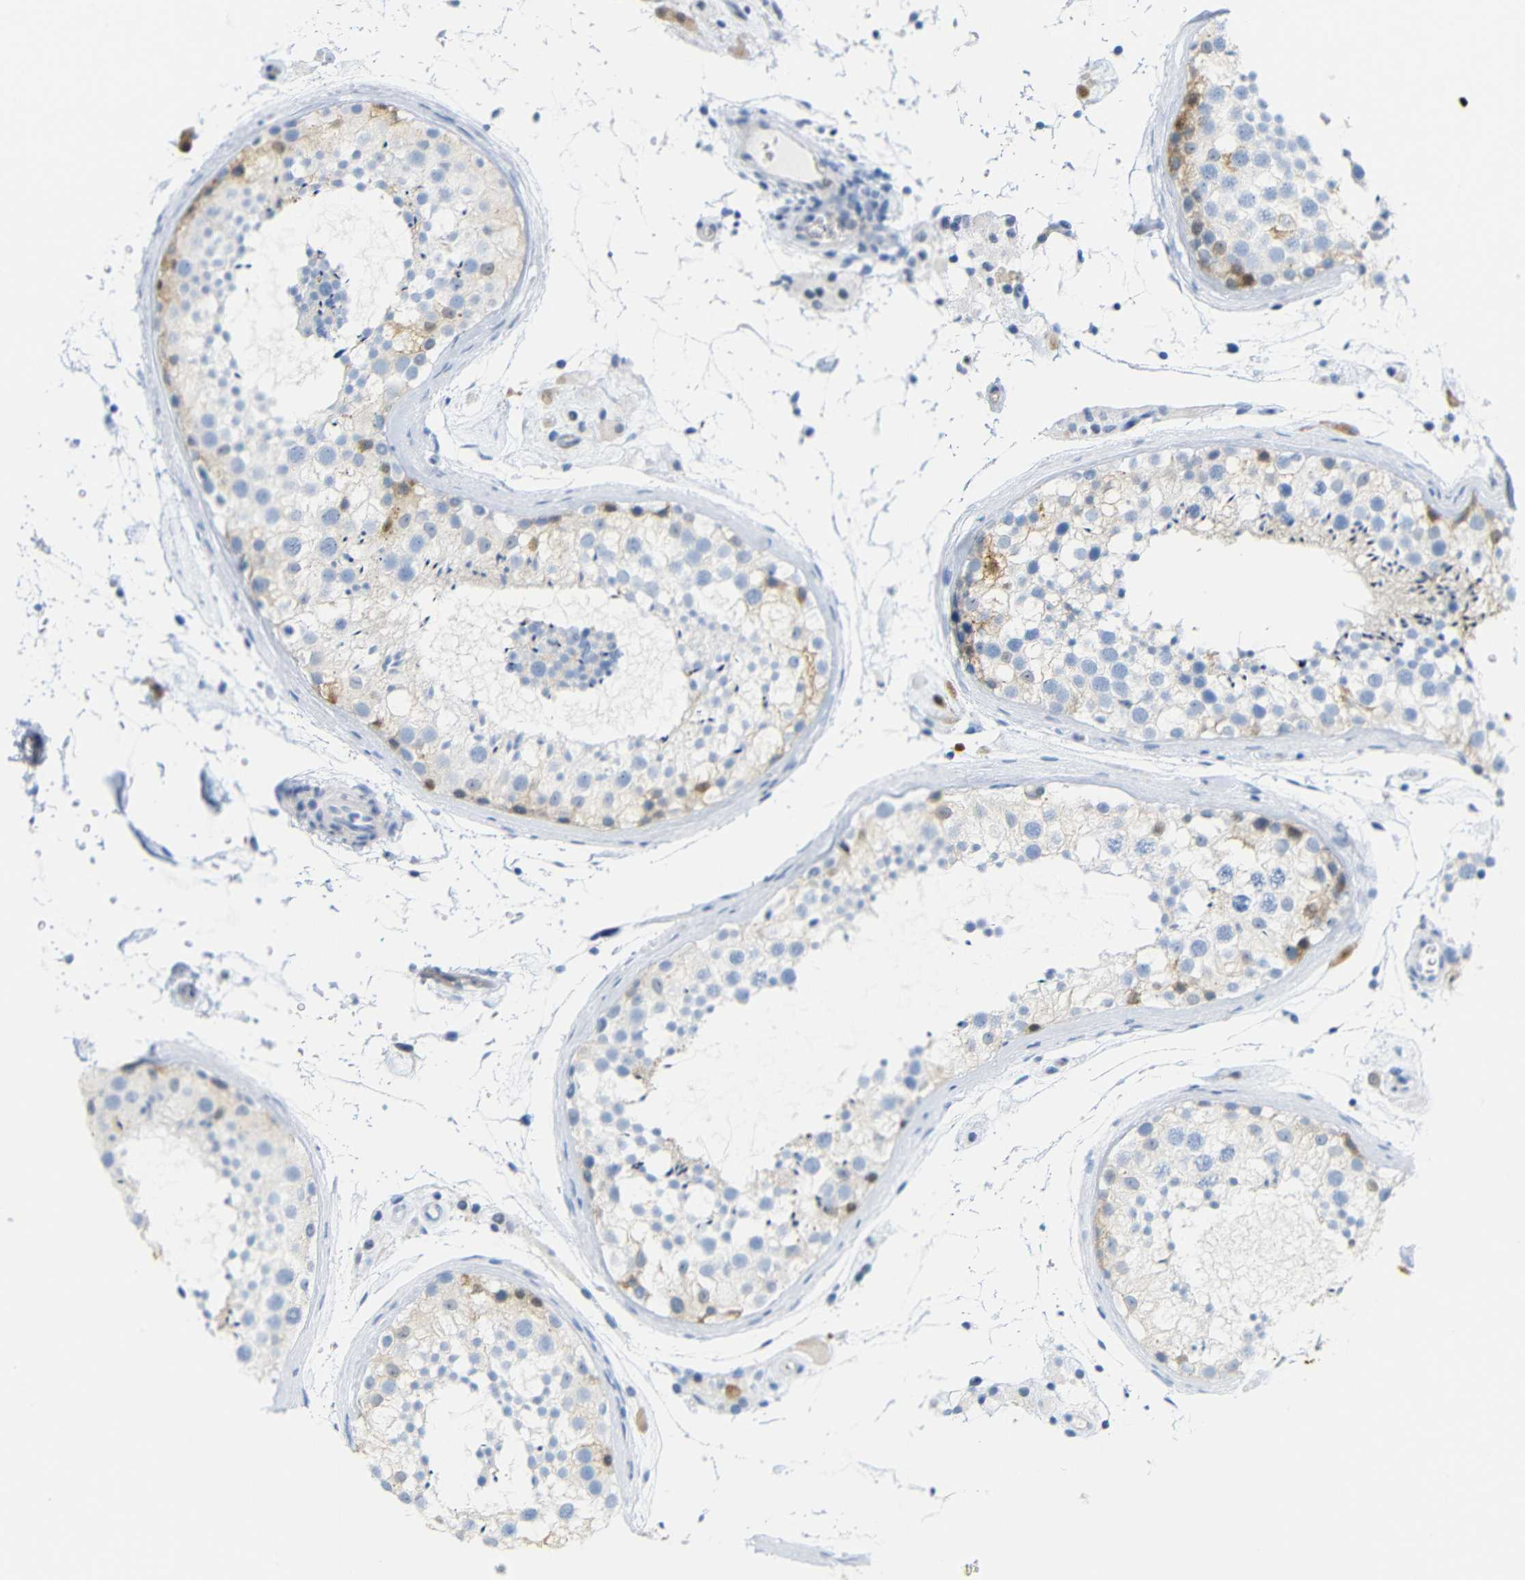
{"staining": {"intensity": "weak", "quantity": "<25%", "location": "cytoplasmic/membranous"}, "tissue": "testis", "cell_type": "Cells in seminiferous ducts", "image_type": "normal", "snomed": [{"axis": "morphology", "description": "Normal tissue, NOS"}, {"axis": "topography", "description": "Testis"}], "caption": "Testis stained for a protein using immunohistochemistry (IHC) demonstrates no expression cells in seminiferous ducts.", "gene": "MT1A", "patient": {"sex": "male", "age": 46}}